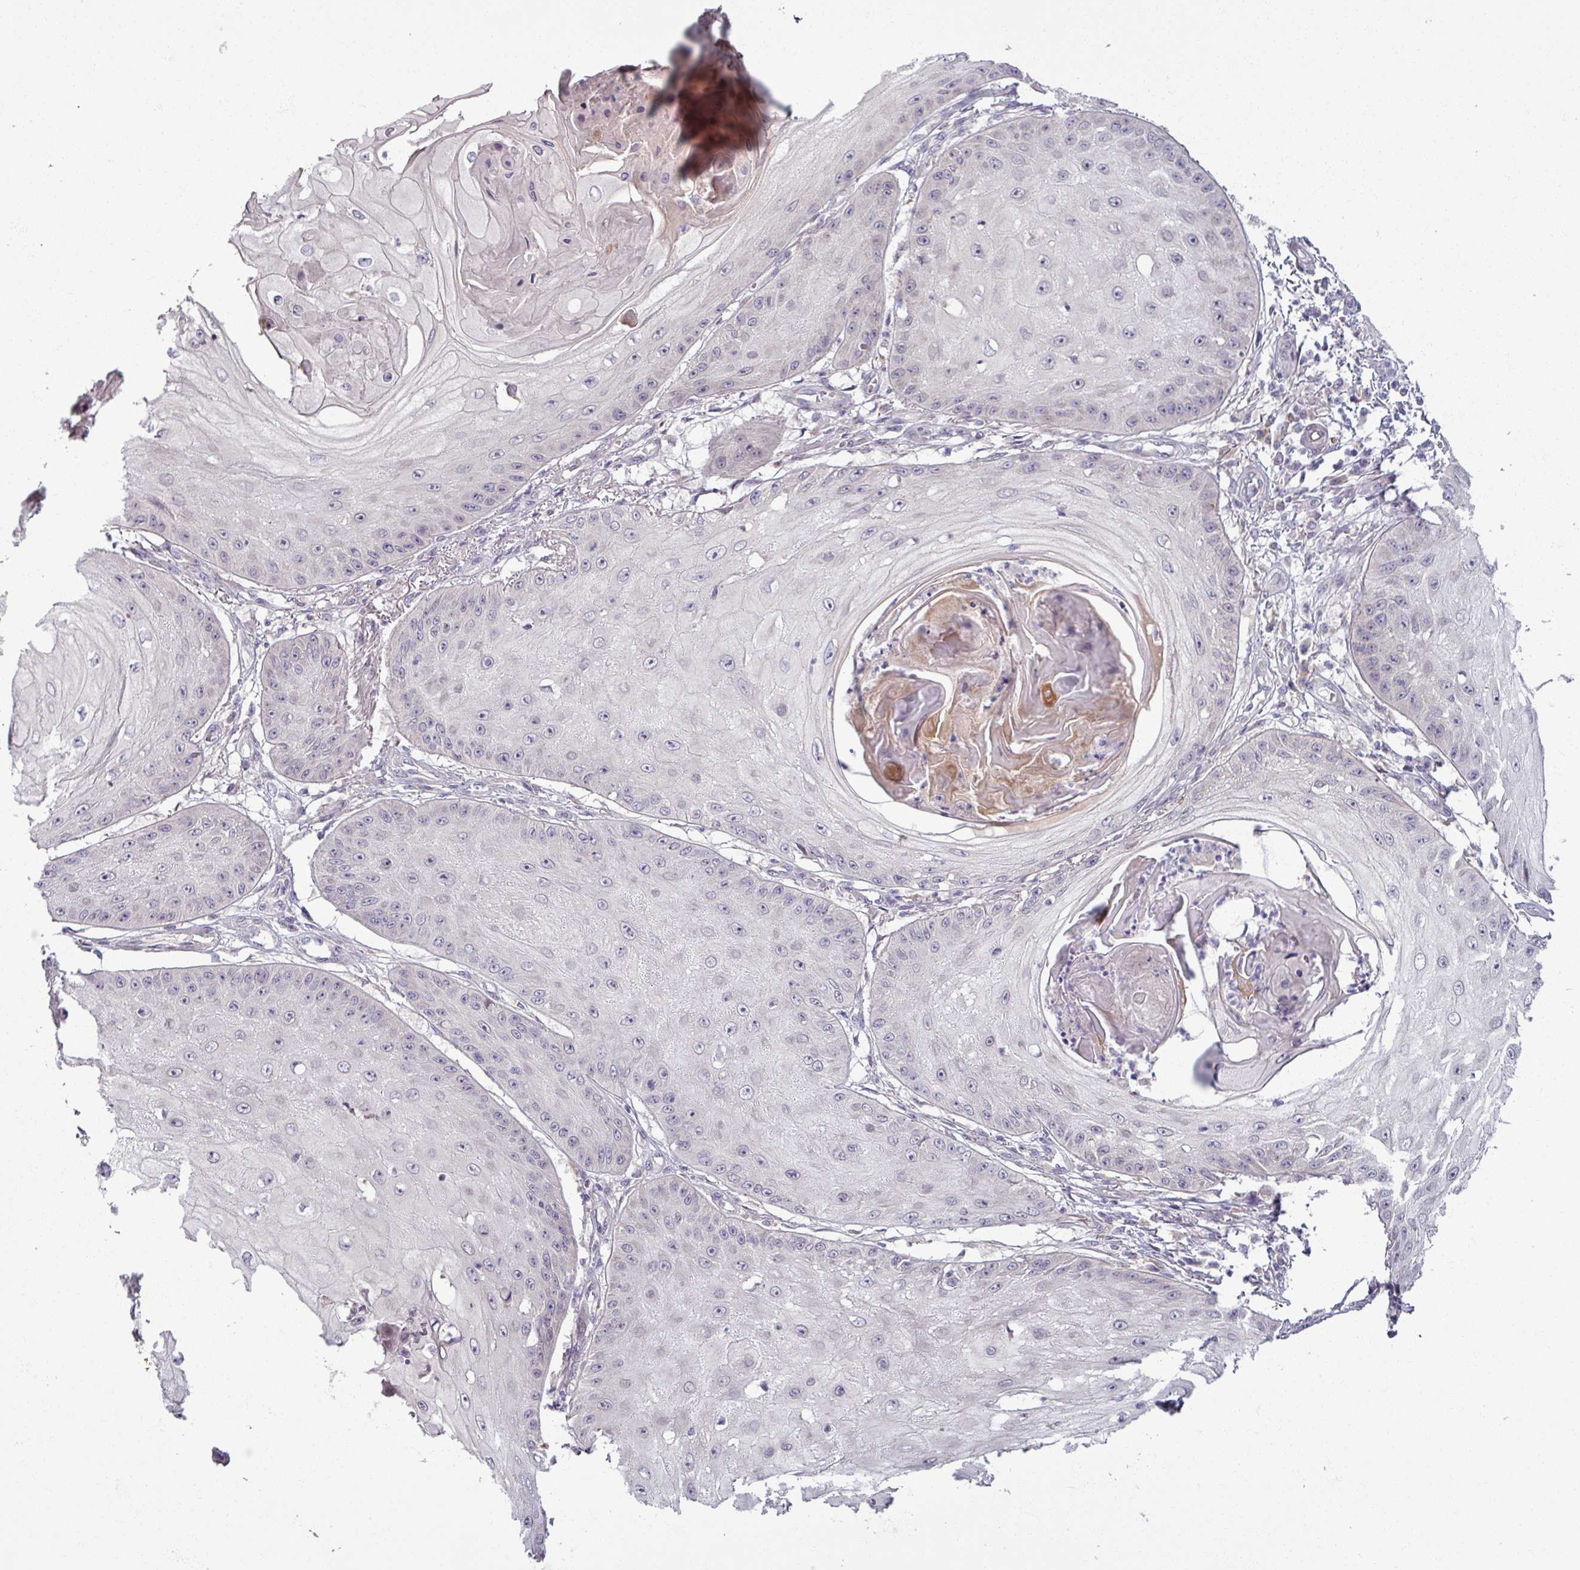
{"staining": {"intensity": "negative", "quantity": "none", "location": "none"}, "tissue": "skin cancer", "cell_type": "Tumor cells", "image_type": "cancer", "snomed": [{"axis": "morphology", "description": "Squamous cell carcinoma, NOS"}, {"axis": "topography", "description": "Skin"}], "caption": "Immunohistochemistry (IHC) micrograph of skin cancer (squamous cell carcinoma) stained for a protein (brown), which demonstrates no staining in tumor cells. The staining is performed using DAB (3,3'-diaminobenzidine) brown chromogen with nuclei counter-stained in using hematoxylin.", "gene": "OGFOD3", "patient": {"sex": "male", "age": 70}}